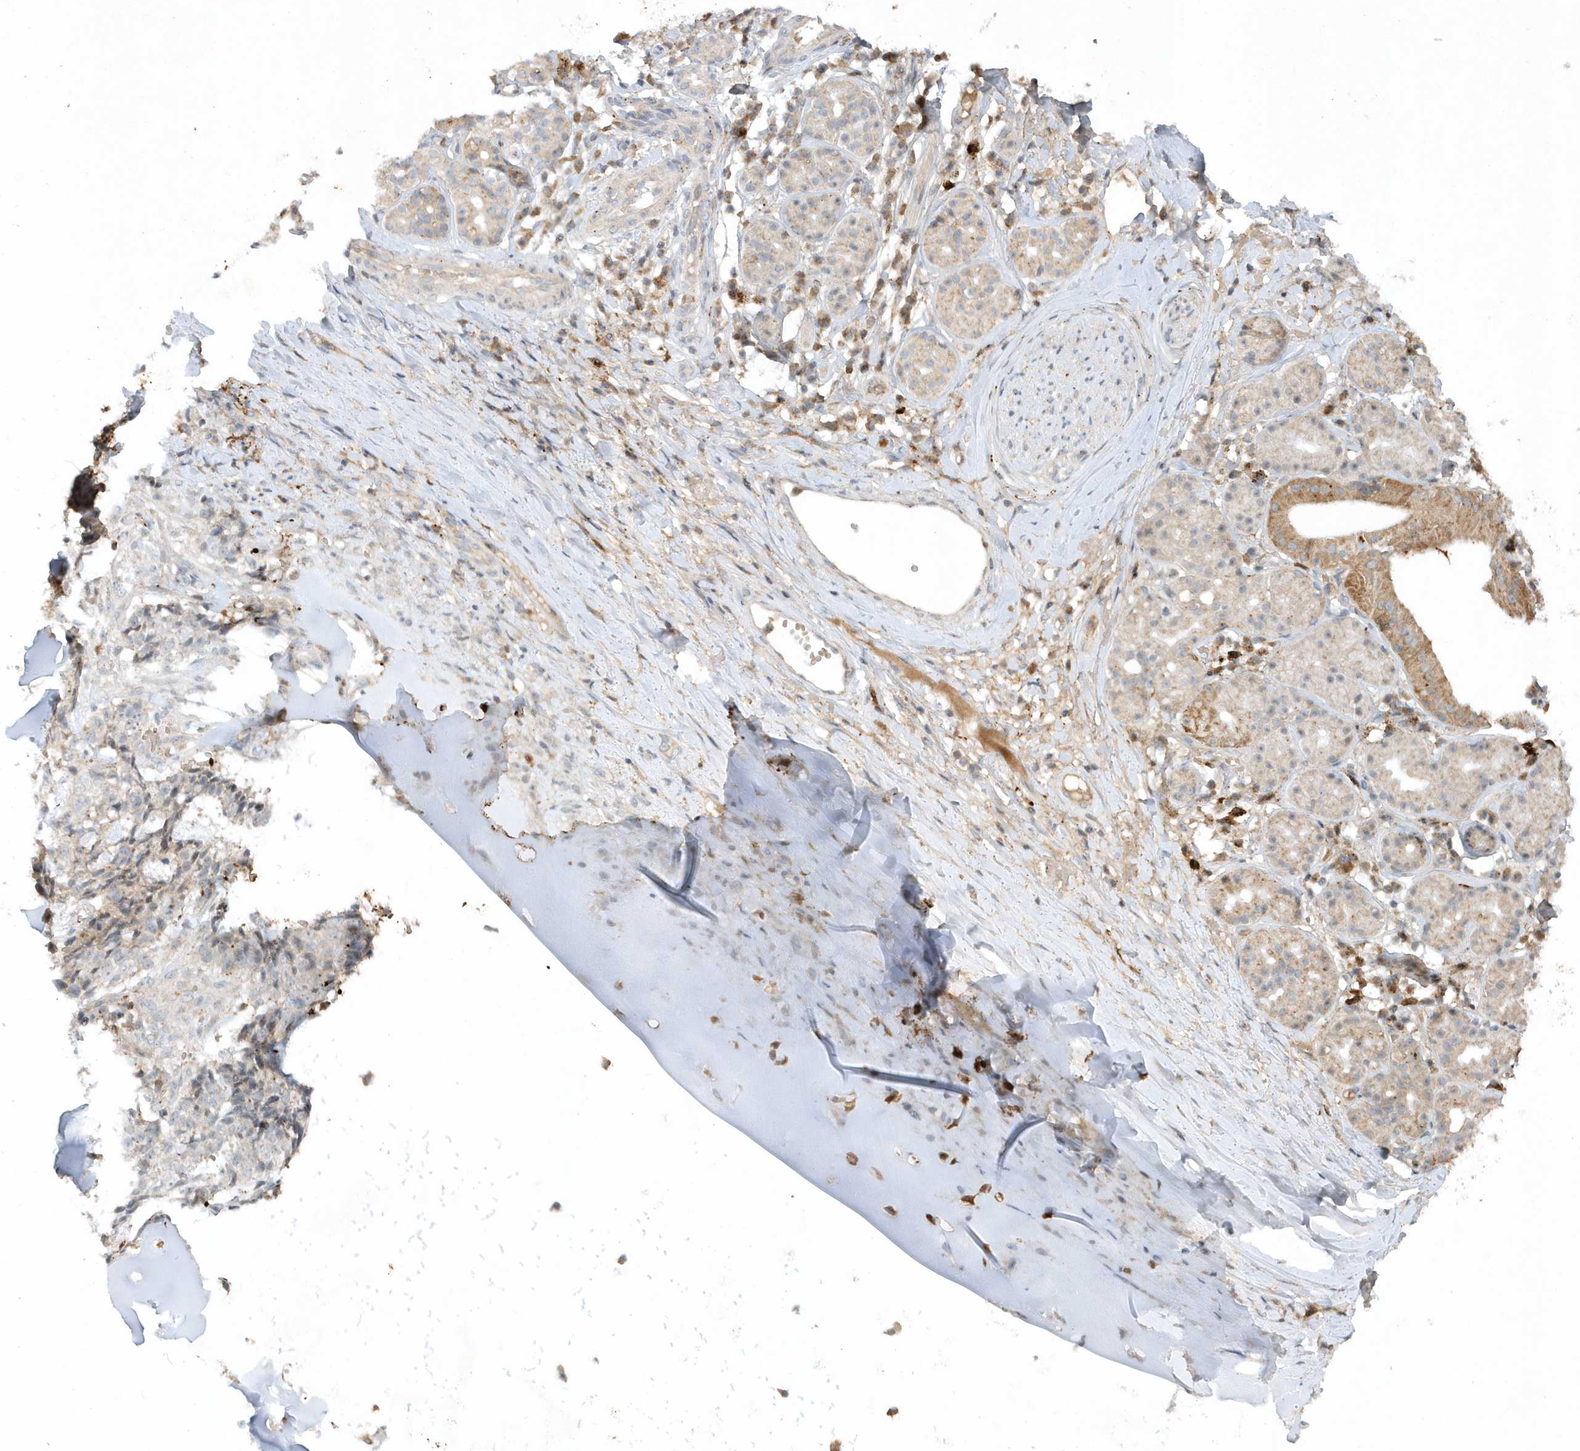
{"staining": {"intensity": "negative", "quantity": "none", "location": "none"}, "tissue": "adipose tissue", "cell_type": "Adipocytes", "image_type": "normal", "snomed": [{"axis": "morphology", "description": "Normal tissue, NOS"}, {"axis": "morphology", "description": "Basal cell carcinoma"}, {"axis": "topography", "description": "Cartilage tissue"}, {"axis": "topography", "description": "Nasopharynx"}, {"axis": "topography", "description": "Oral tissue"}], "caption": "High power microscopy photomicrograph of an immunohistochemistry (IHC) image of unremarkable adipose tissue, revealing no significant expression in adipocytes. (DAB (3,3'-diaminobenzidine) immunohistochemistry with hematoxylin counter stain).", "gene": "THG1L", "patient": {"sex": "female", "age": 77}}